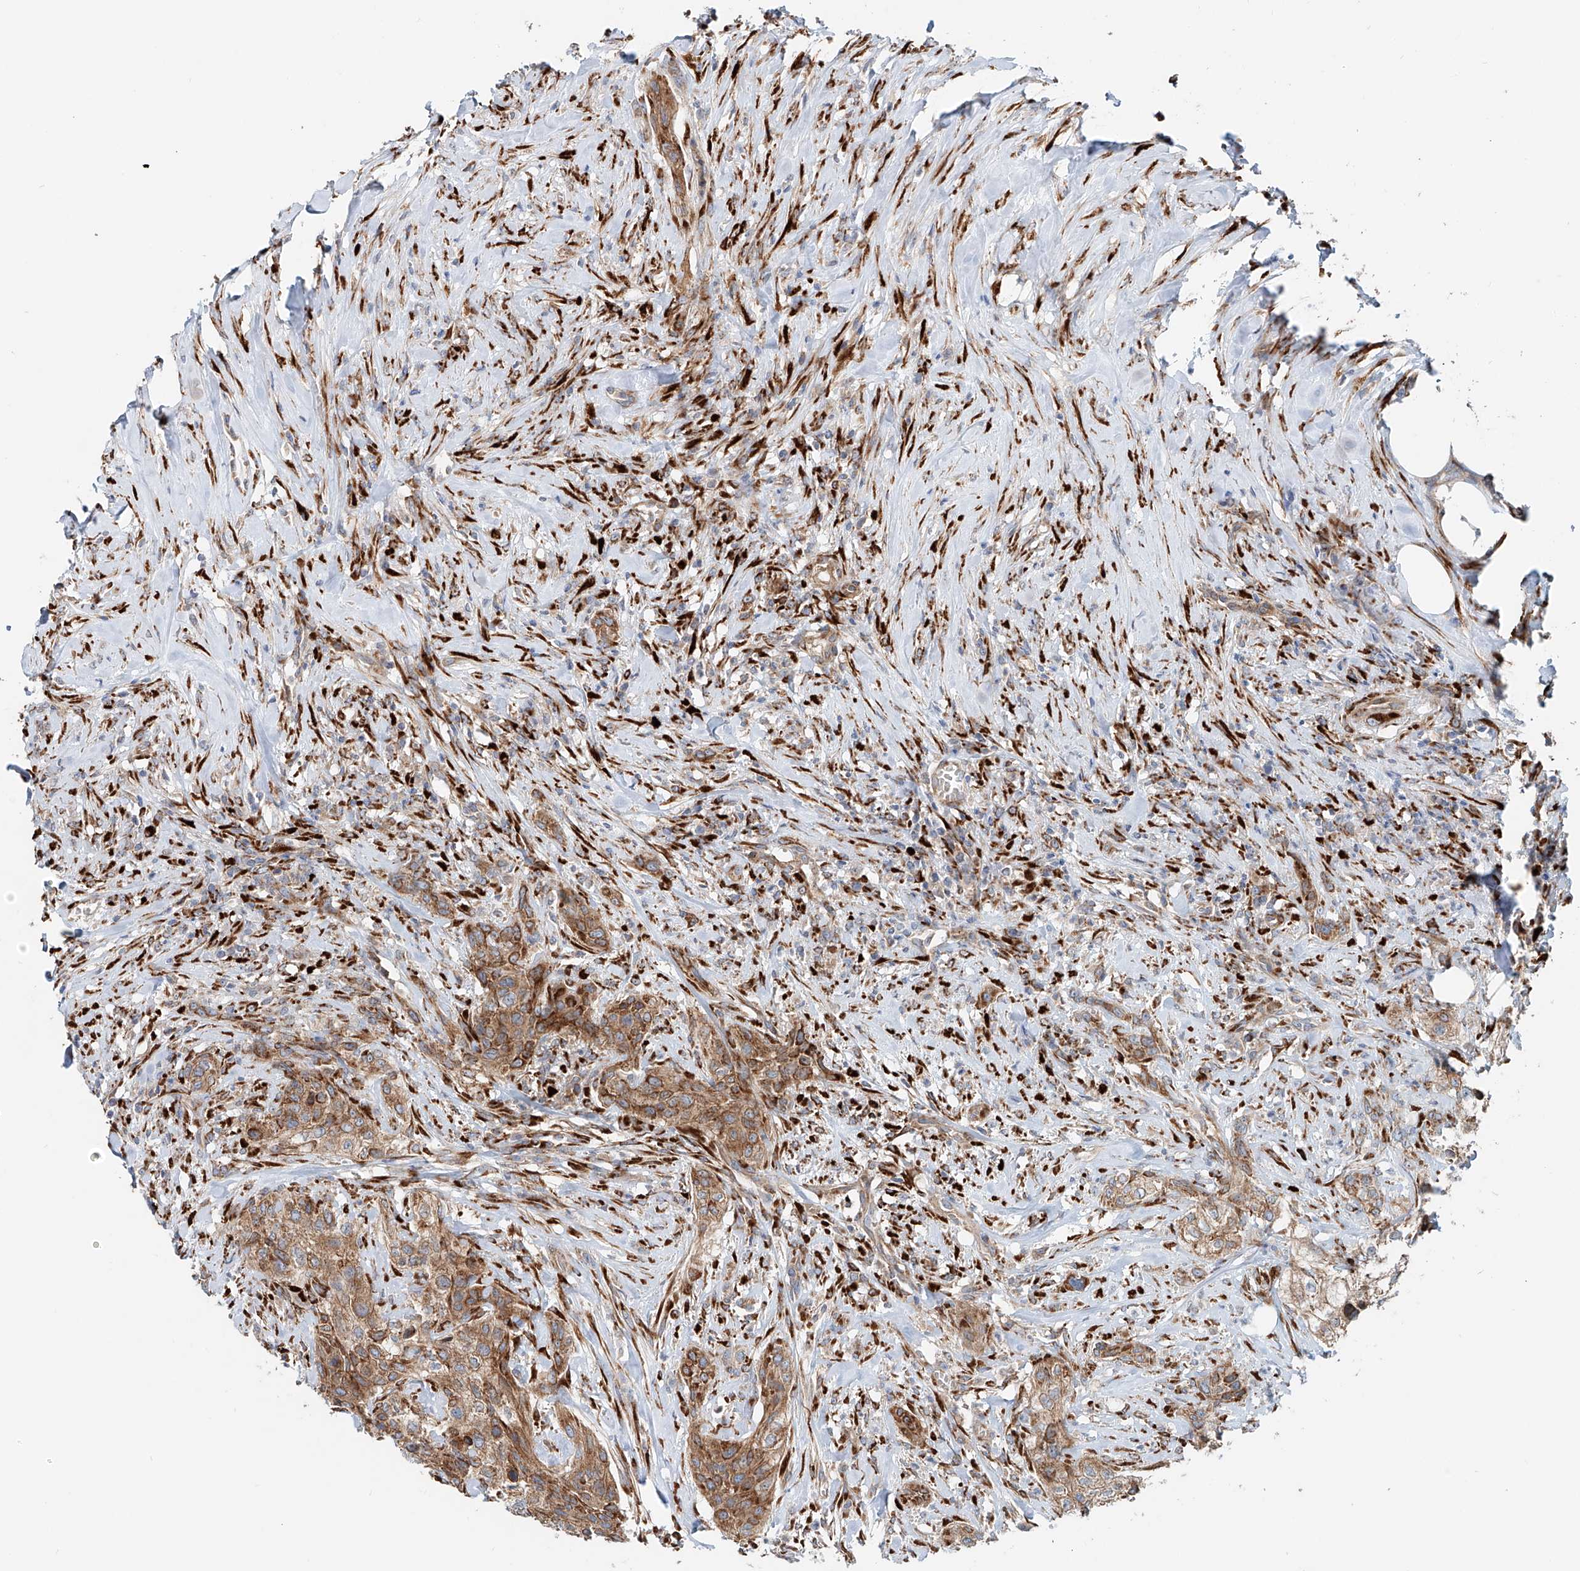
{"staining": {"intensity": "moderate", "quantity": ">75%", "location": "cytoplasmic/membranous"}, "tissue": "urothelial cancer", "cell_type": "Tumor cells", "image_type": "cancer", "snomed": [{"axis": "morphology", "description": "Urothelial carcinoma, High grade"}, {"axis": "topography", "description": "Urinary bladder"}], "caption": "A histopathology image showing moderate cytoplasmic/membranous positivity in approximately >75% of tumor cells in urothelial cancer, as visualized by brown immunohistochemical staining.", "gene": "SNAP29", "patient": {"sex": "male", "age": 35}}